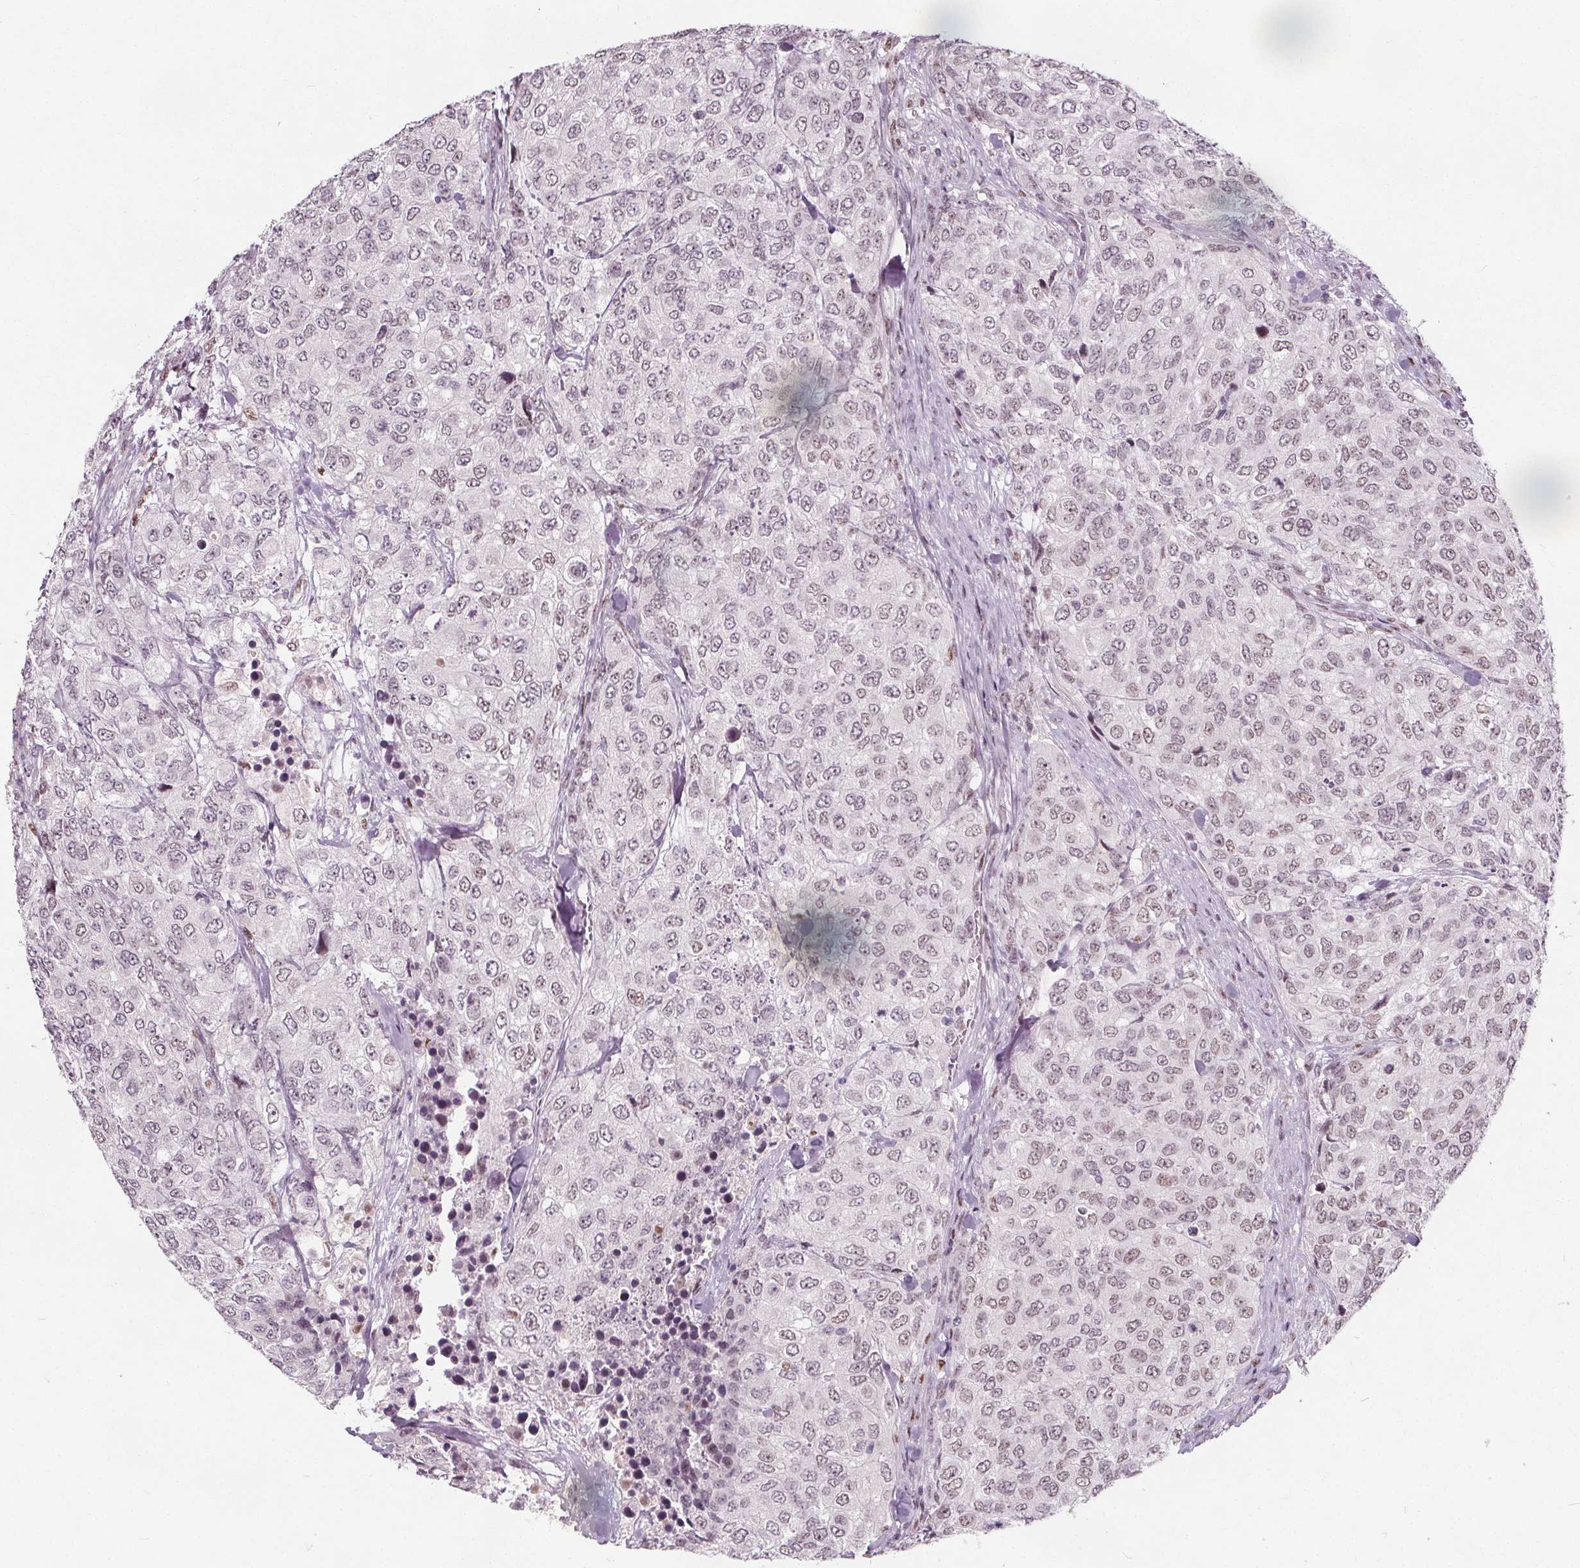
{"staining": {"intensity": "weak", "quantity": "25%-75%", "location": "nuclear"}, "tissue": "urothelial cancer", "cell_type": "Tumor cells", "image_type": "cancer", "snomed": [{"axis": "morphology", "description": "Urothelial carcinoma, High grade"}, {"axis": "topography", "description": "Urinary bladder"}], "caption": "Immunohistochemistry image of urothelial cancer stained for a protein (brown), which shows low levels of weak nuclear staining in about 25%-75% of tumor cells.", "gene": "TAF6L", "patient": {"sex": "female", "age": 78}}